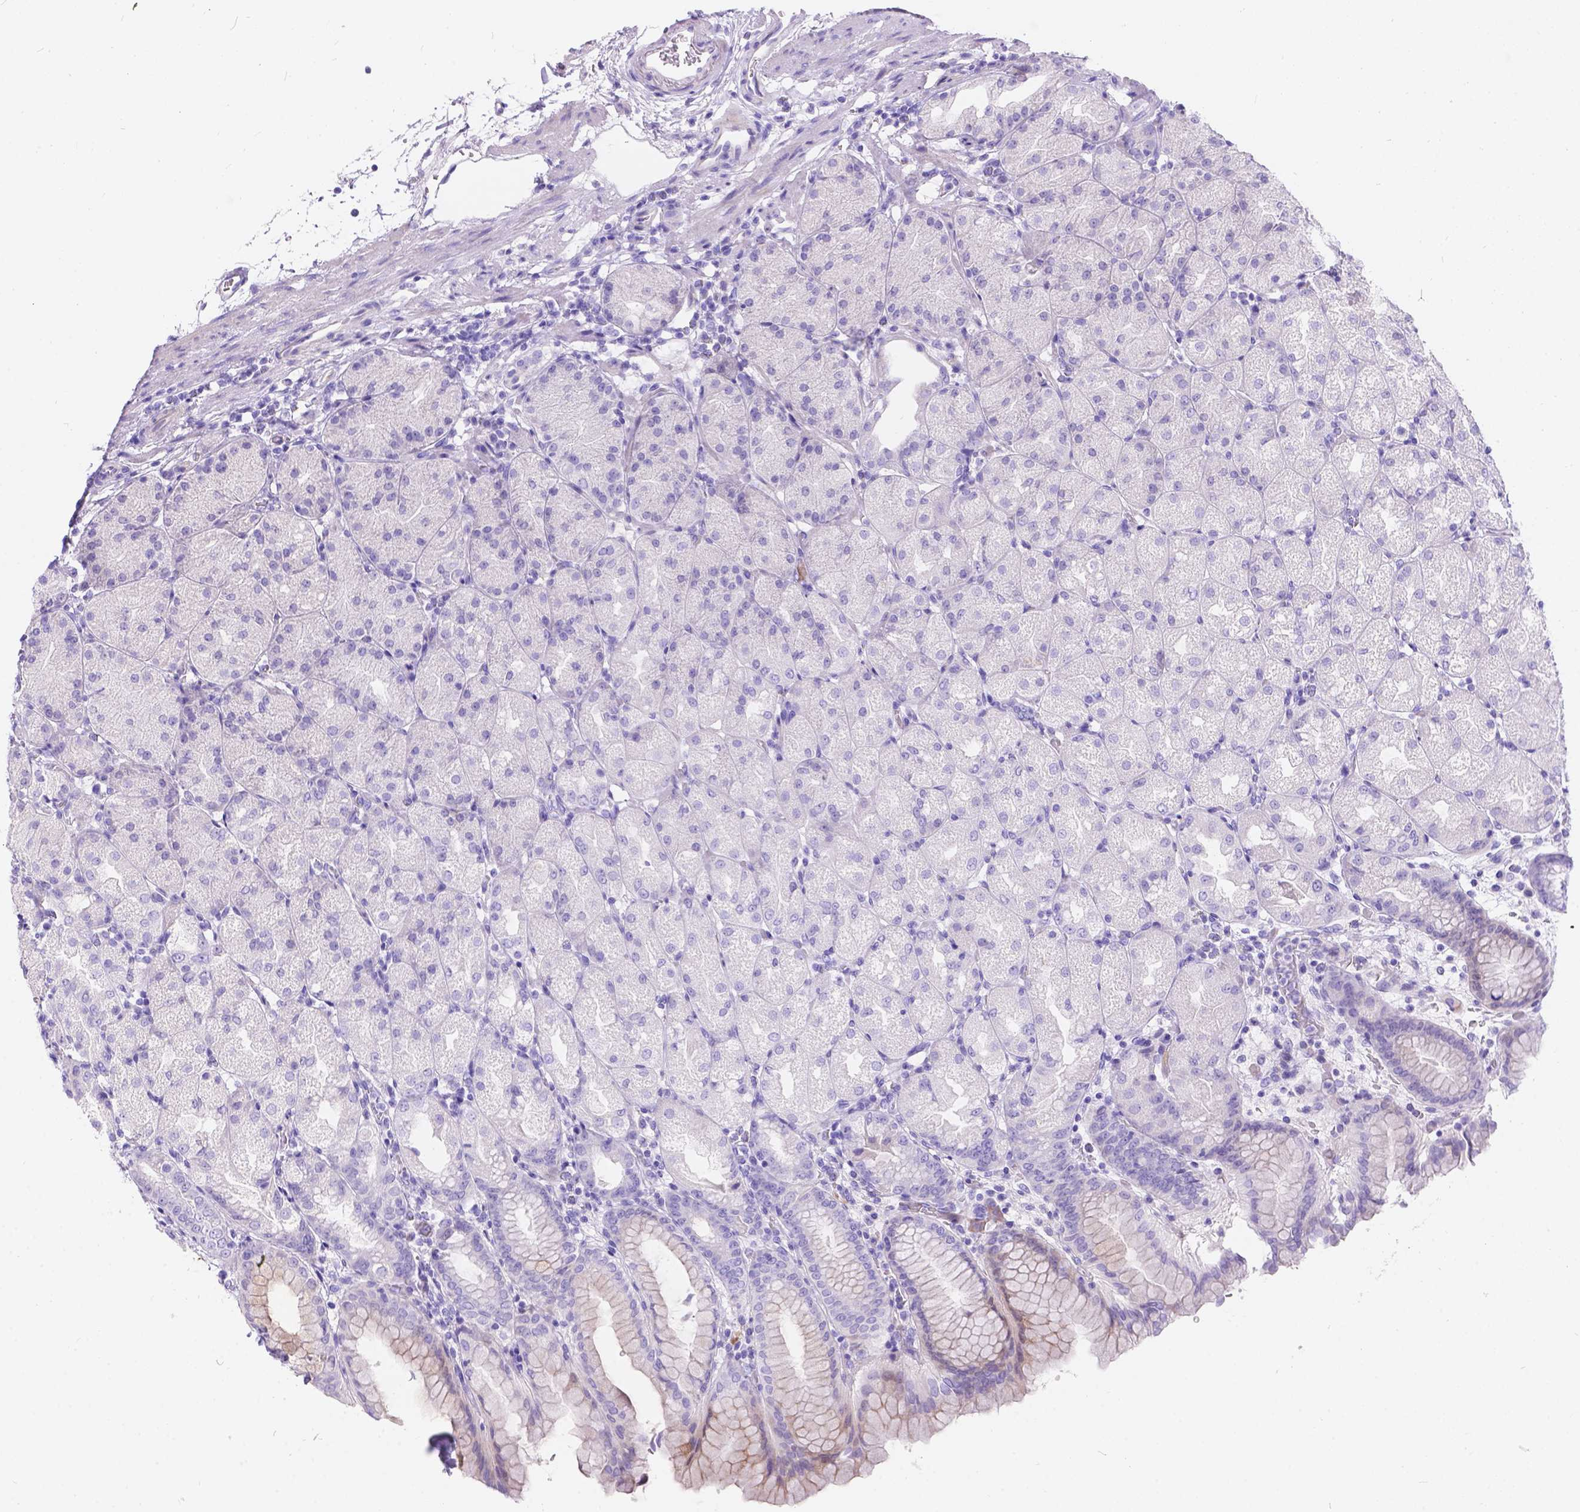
{"staining": {"intensity": "negative", "quantity": "none", "location": "none"}, "tissue": "stomach", "cell_type": "Glandular cells", "image_type": "normal", "snomed": [{"axis": "morphology", "description": "Normal tissue, NOS"}, {"axis": "topography", "description": "Stomach, upper"}, {"axis": "topography", "description": "Stomach"}, {"axis": "topography", "description": "Stomach, lower"}], "caption": "Immunohistochemical staining of unremarkable stomach displays no significant staining in glandular cells. Nuclei are stained in blue.", "gene": "KLHL10", "patient": {"sex": "male", "age": 62}}